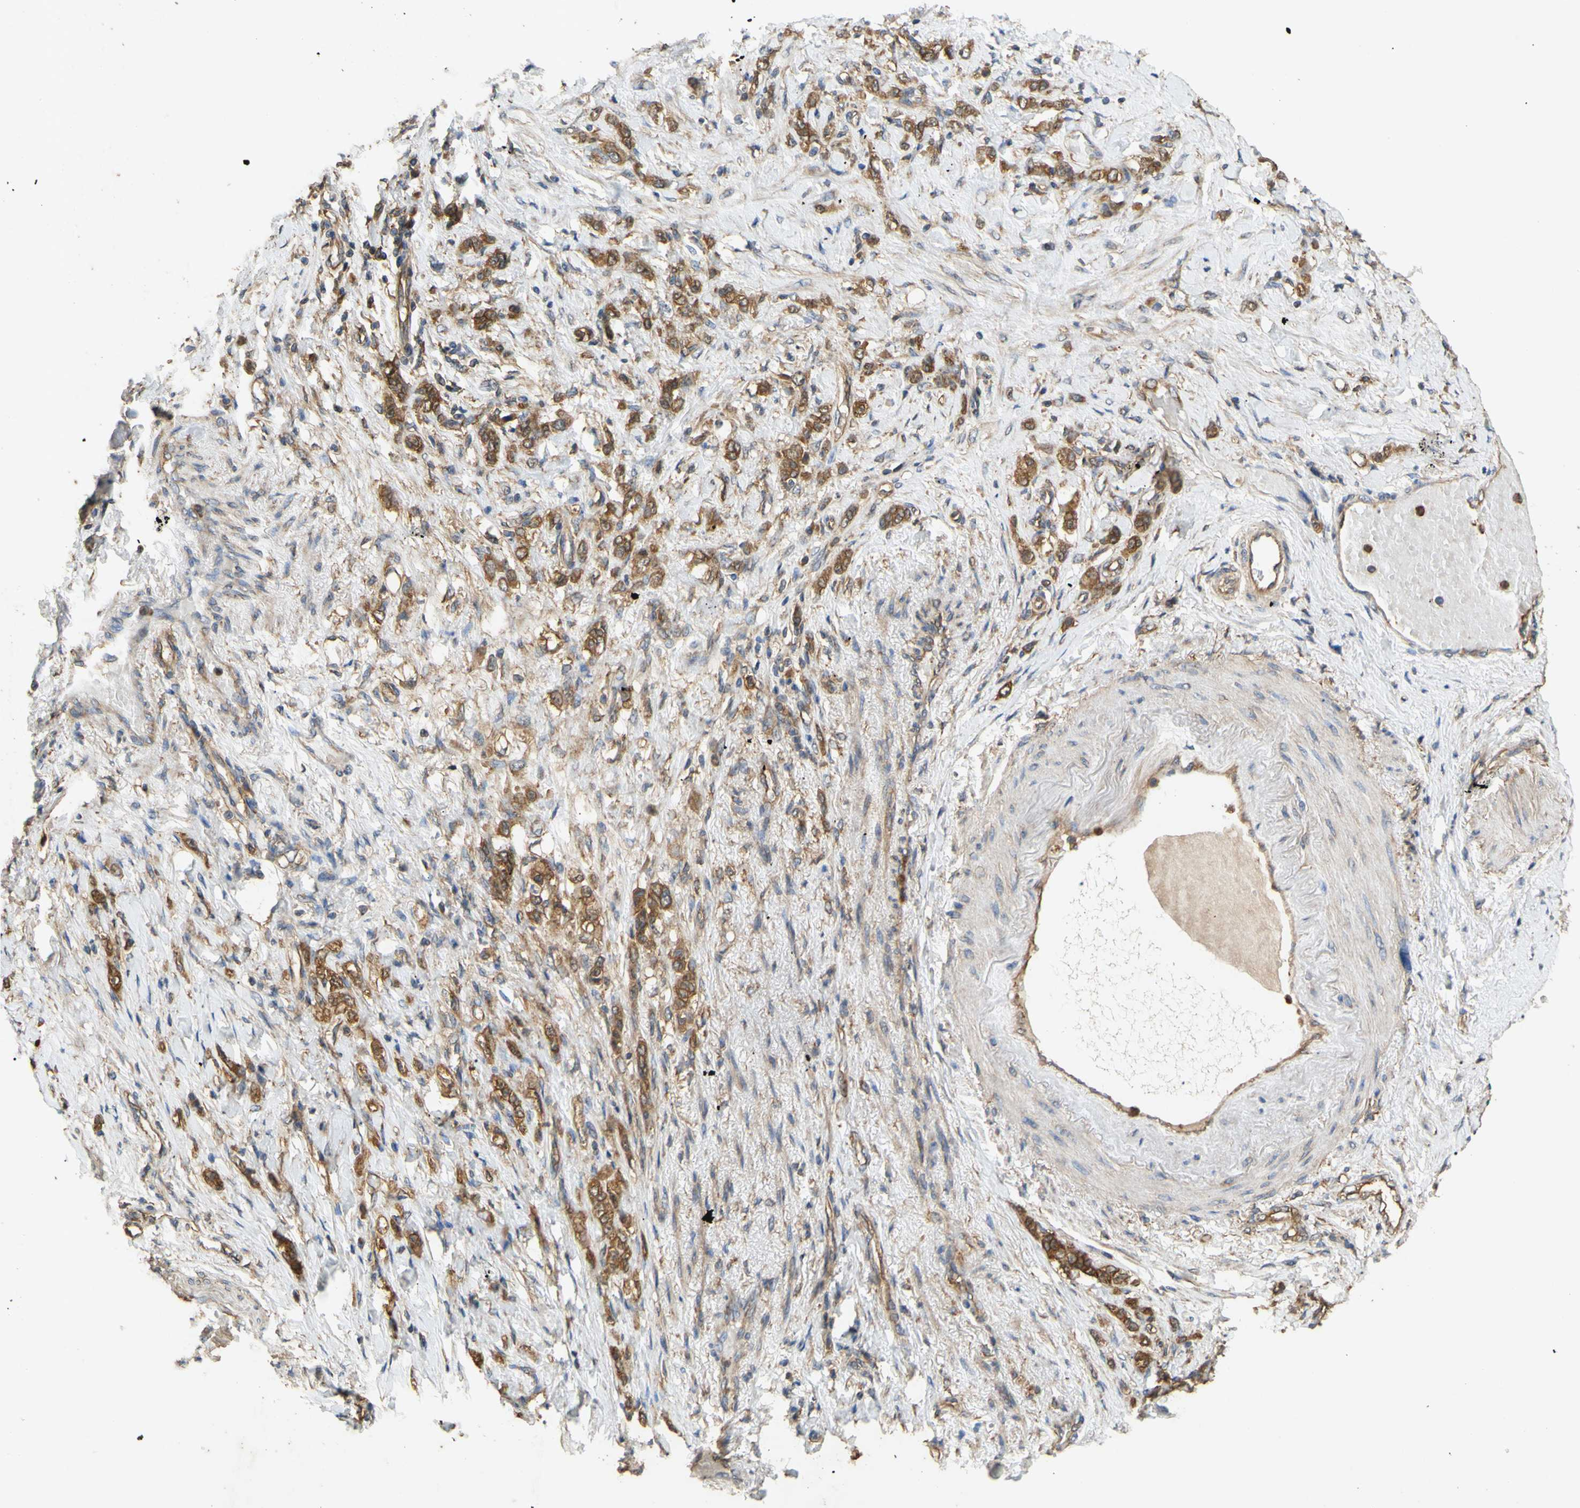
{"staining": {"intensity": "moderate", "quantity": ">75%", "location": "cytoplasmic/membranous"}, "tissue": "stomach cancer", "cell_type": "Tumor cells", "image_type": "cancer", "snomed": [{"axis": "morphology", "description": "Adenocarcinoma, NOS"}, {"axis": "topography", "description": "Stomach"}], "caption": "Adenocarcinoma (stomach) stained with DAB (3,3'-diaminobenzidine) immunohistochemistry reveals medium levels of moderate cytoplasmic/membranous staining in approximately >75% of tumor cells.", "gene": "CTTN", "patient": {"sex": "male", "age": 82}}